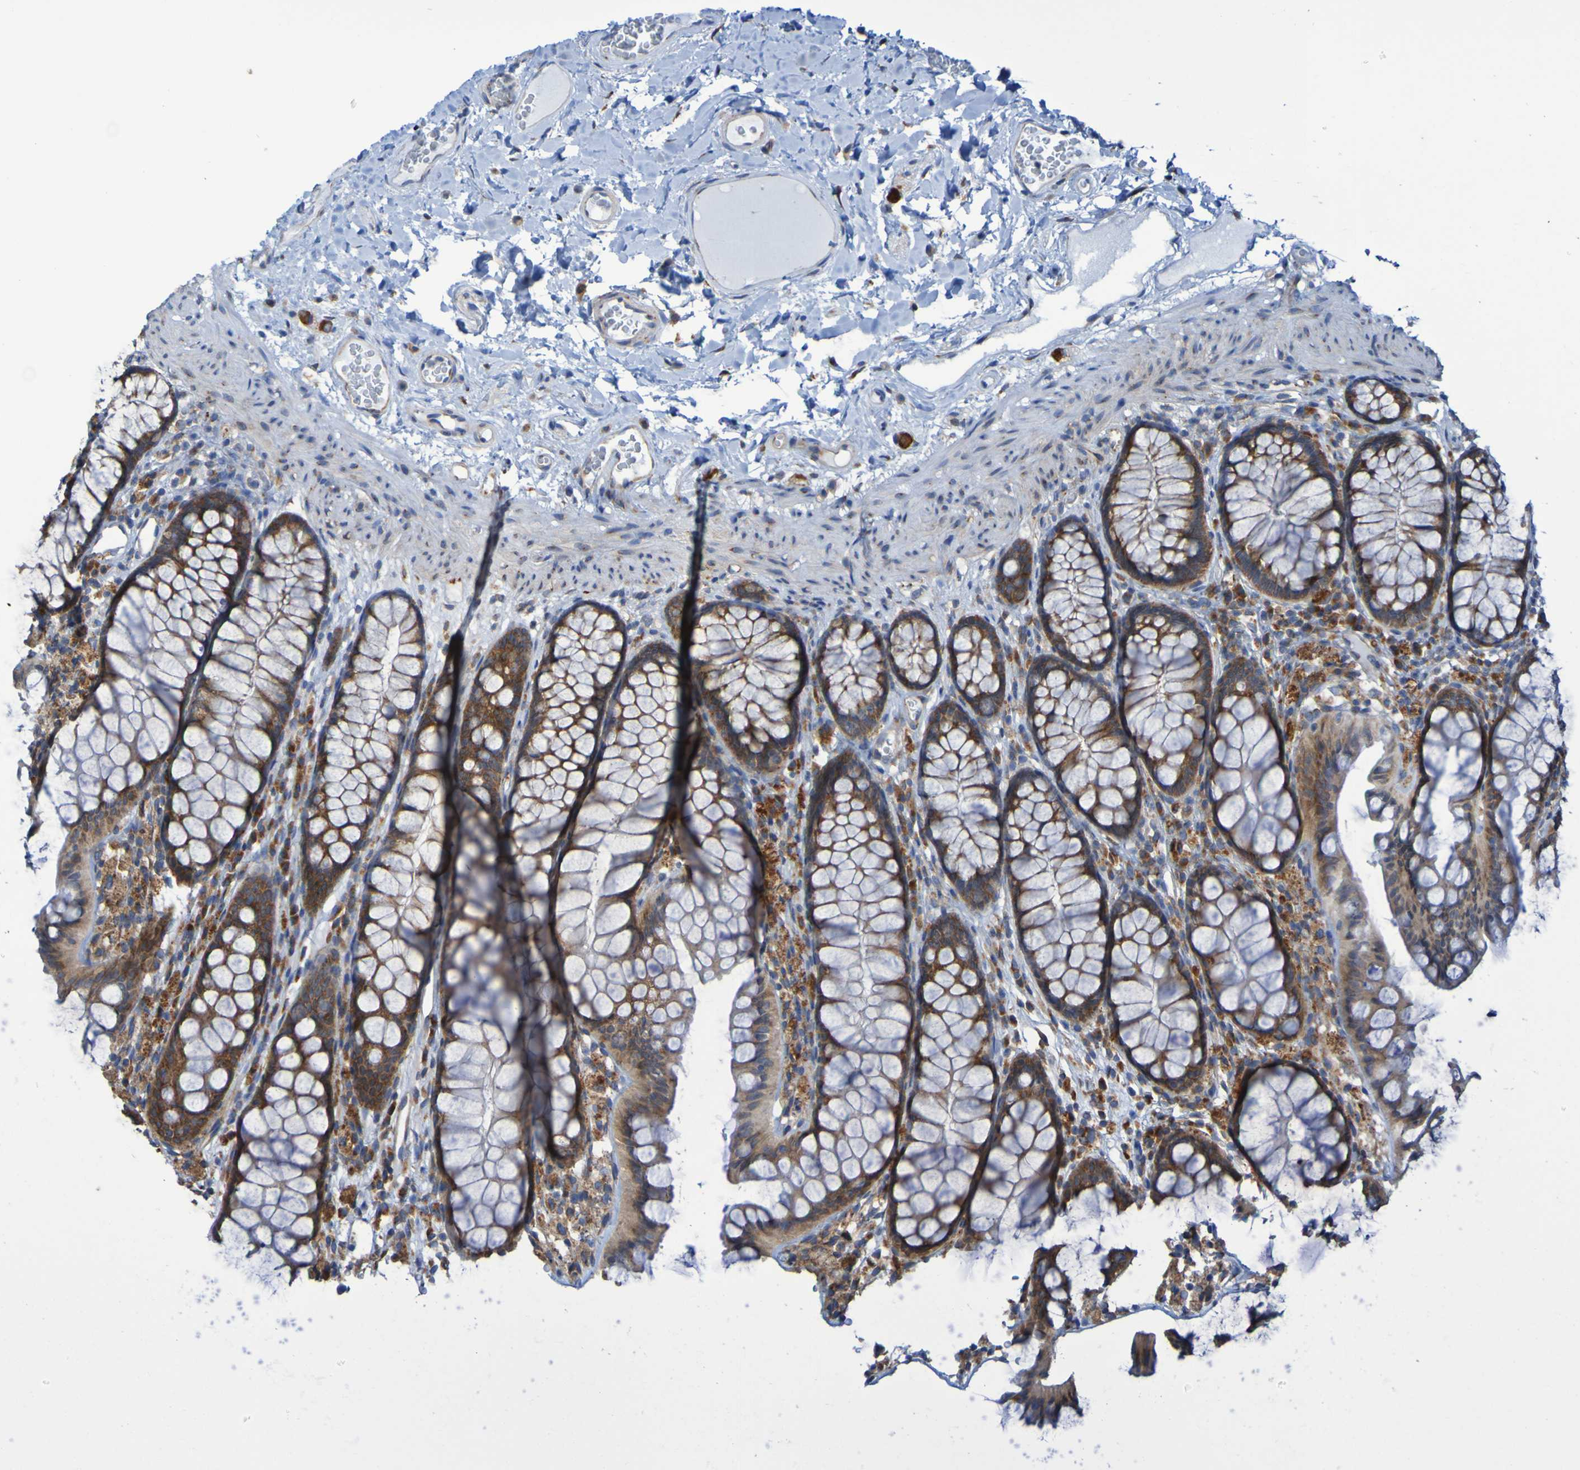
{"staining": {"intensity": "weak", "quantity": "<25%", "location": "cytoplasmic/membranous"}, "tissue": "colon", "cell_type": "Endothelial cells", "image_type": "normal", "snomed": [{"axis": "morphology", "description": "Normal tissue, NOS"}, {"axis": "topography", "description": "Colon"}], "caption": "High magnification brightfield microscopy of normal colon stained with DAB (3,3'-diaminobenzidine) (brown) and counterstained with hematoxylin (blue): endothelial cells show no significant expression.", "gene": "FKBP3", "patient": {"sex": "female", "age": 55}}